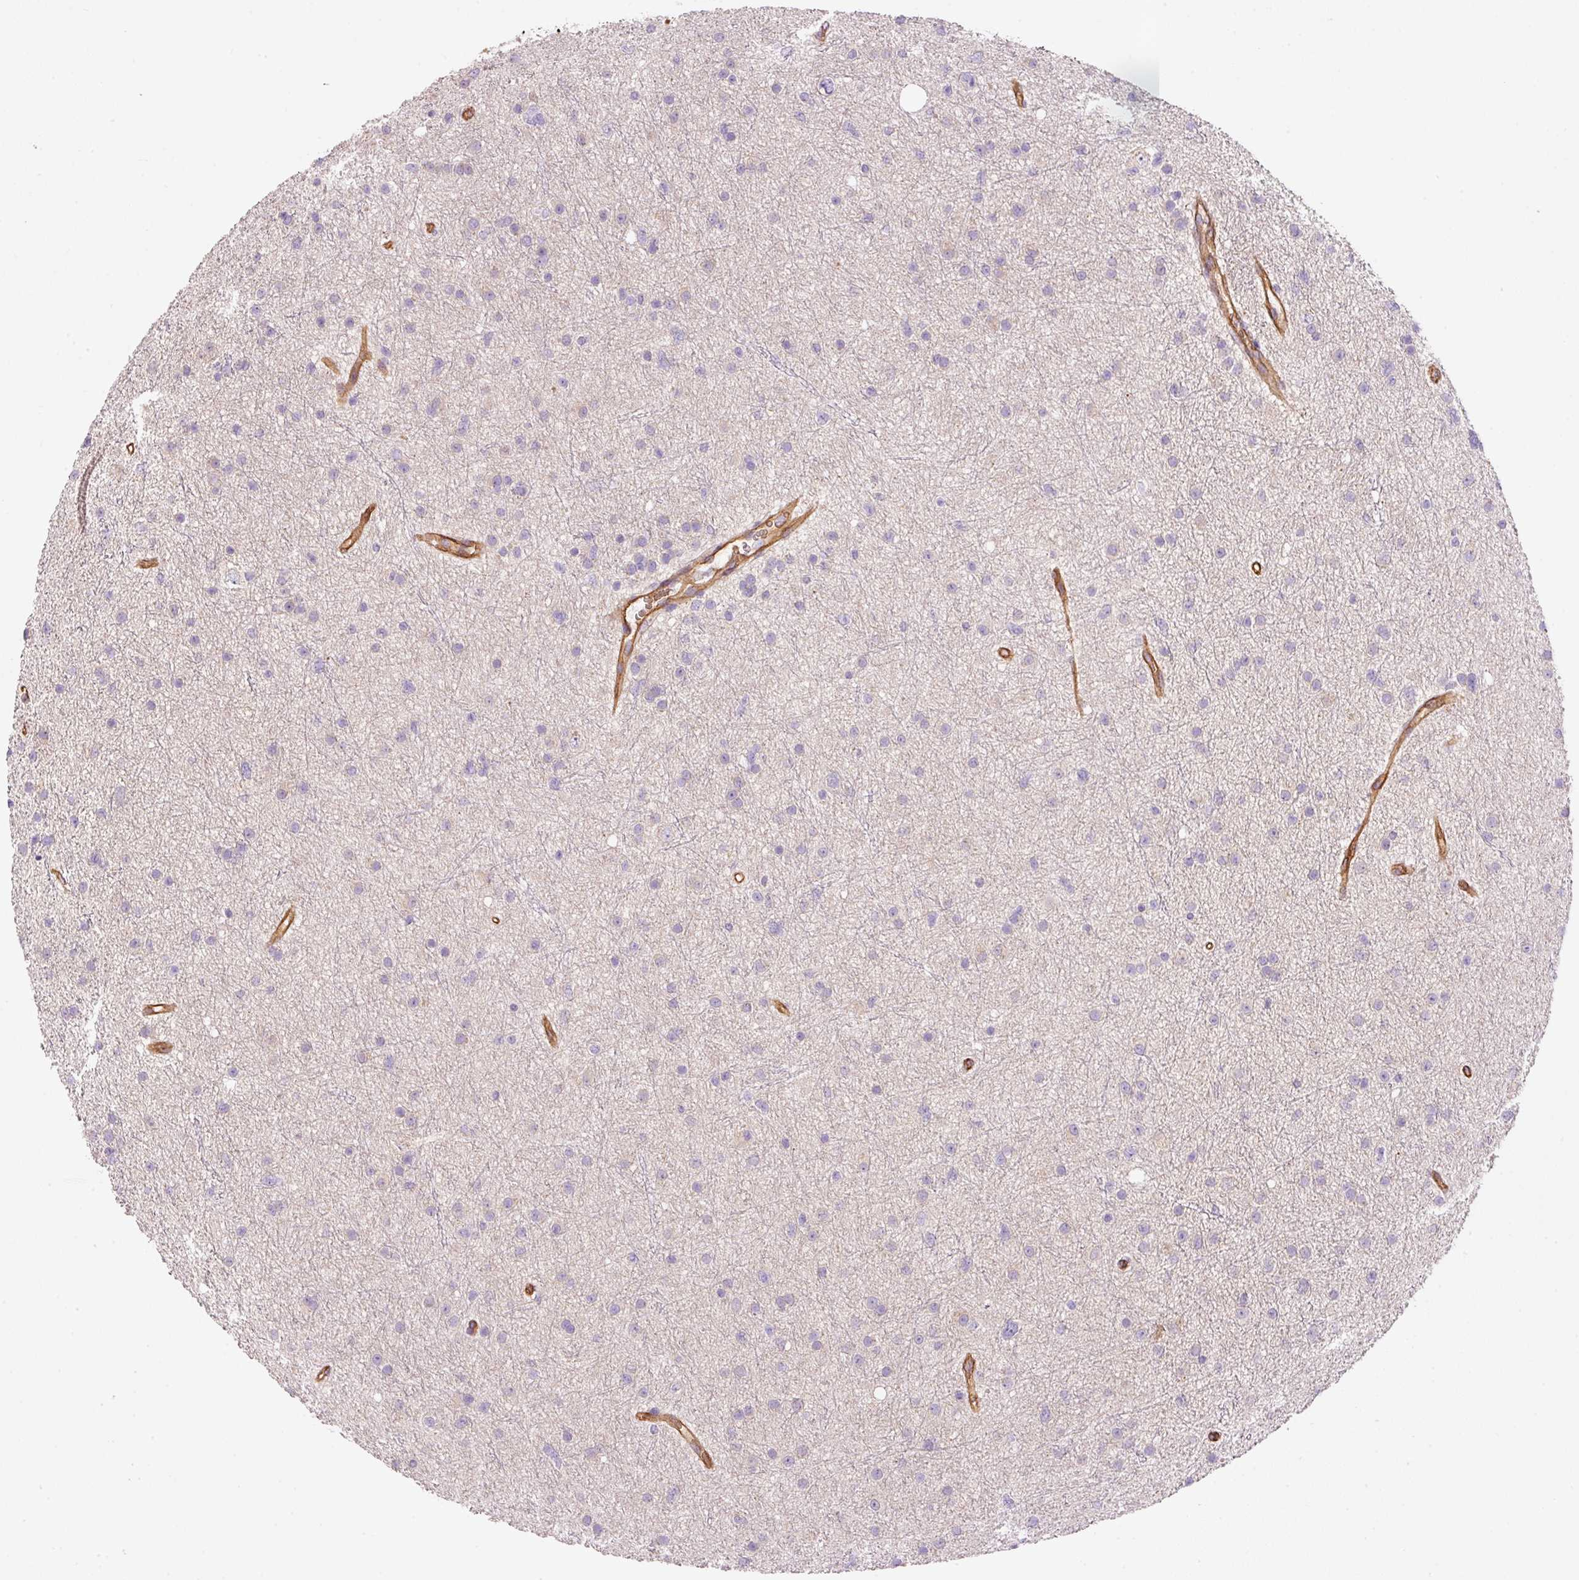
{"staining": {"intensity": "negative", "quantity": "none", "location": "none"}, "tissue": "glioma", "cell_type": "Tumor cells", "image_type": "cancer", "snomed": [{"axis": "morphology", "description": "Glioma, malignant, Low grade"}, {"axis": "topography", "description": "Cerebral cortex"}], "caption": "This is an IHC image of human malignant glioma (low-grade). There is no positivity in tumor cells.", "gene": "SOS2", "patient": {"sex": "female", "age": 39}}